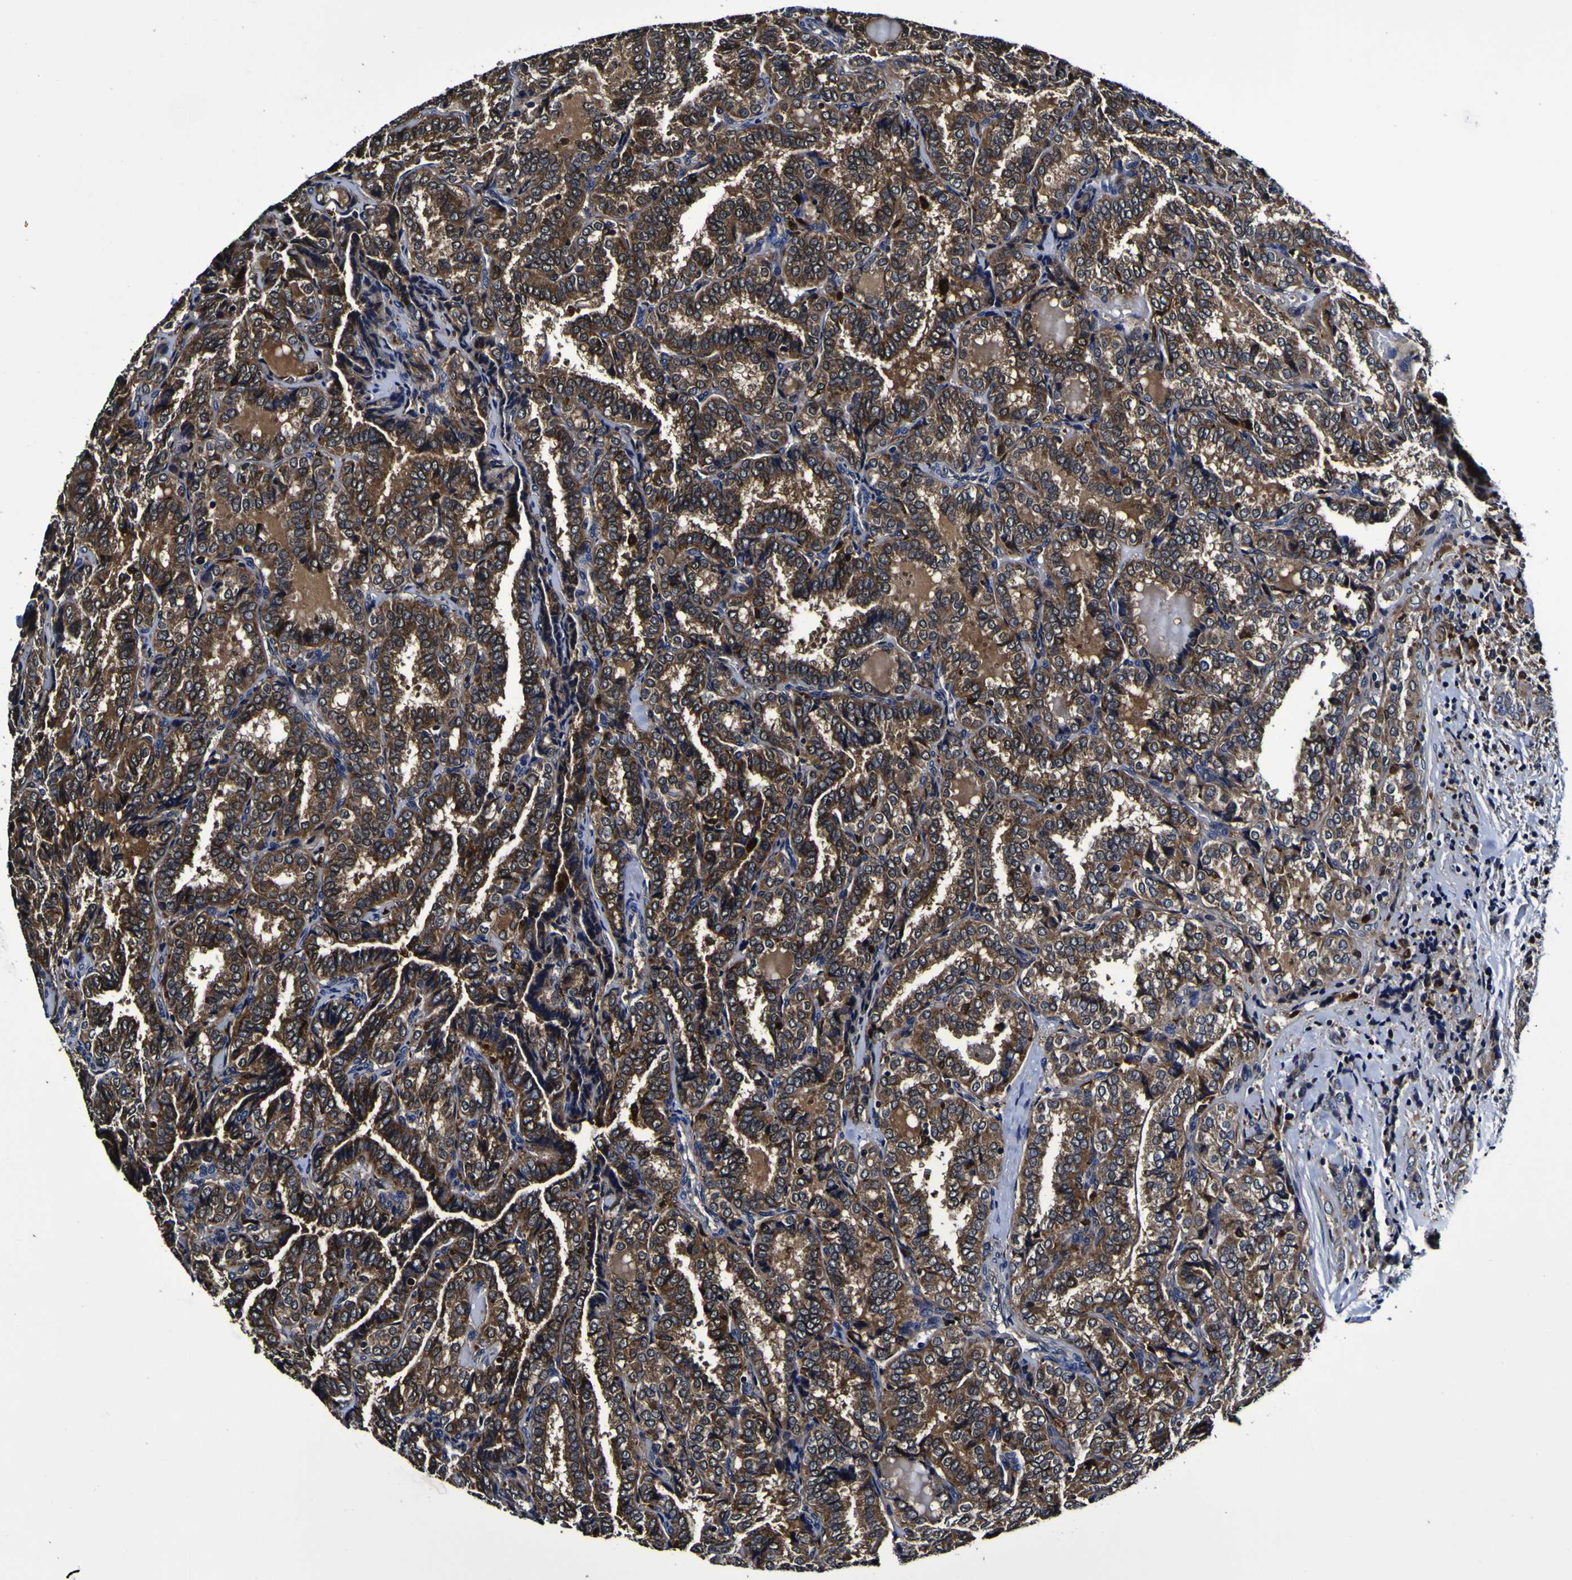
{"staining": {"intensity": "moderate", "quantity": ">75%", "location": "cytoplasmic/membranous"}, "tissue": "thyroid cancer", "cell_type": "Tumor cells", "image_type": "cancer", "snomed": [{"axis": "morphology", "description": "Normal tissue, NOS"}, {"axis": "morphology", "description": "Papillary adenocarcinoma, NOS"}, {"axis": "topography", "description": "Thyroid gland"}], "caption": "High-power microscopy captured an immunohistochemistry image of thyroid cancer, revealing moderate cytoplasmic/membranous positivity in about >75% of tumor cells. (DAB = brown stain, brightfield microscopy at high magnification).", "gene": "GPX1", "patient": {"sex": "female", "age": 30}}